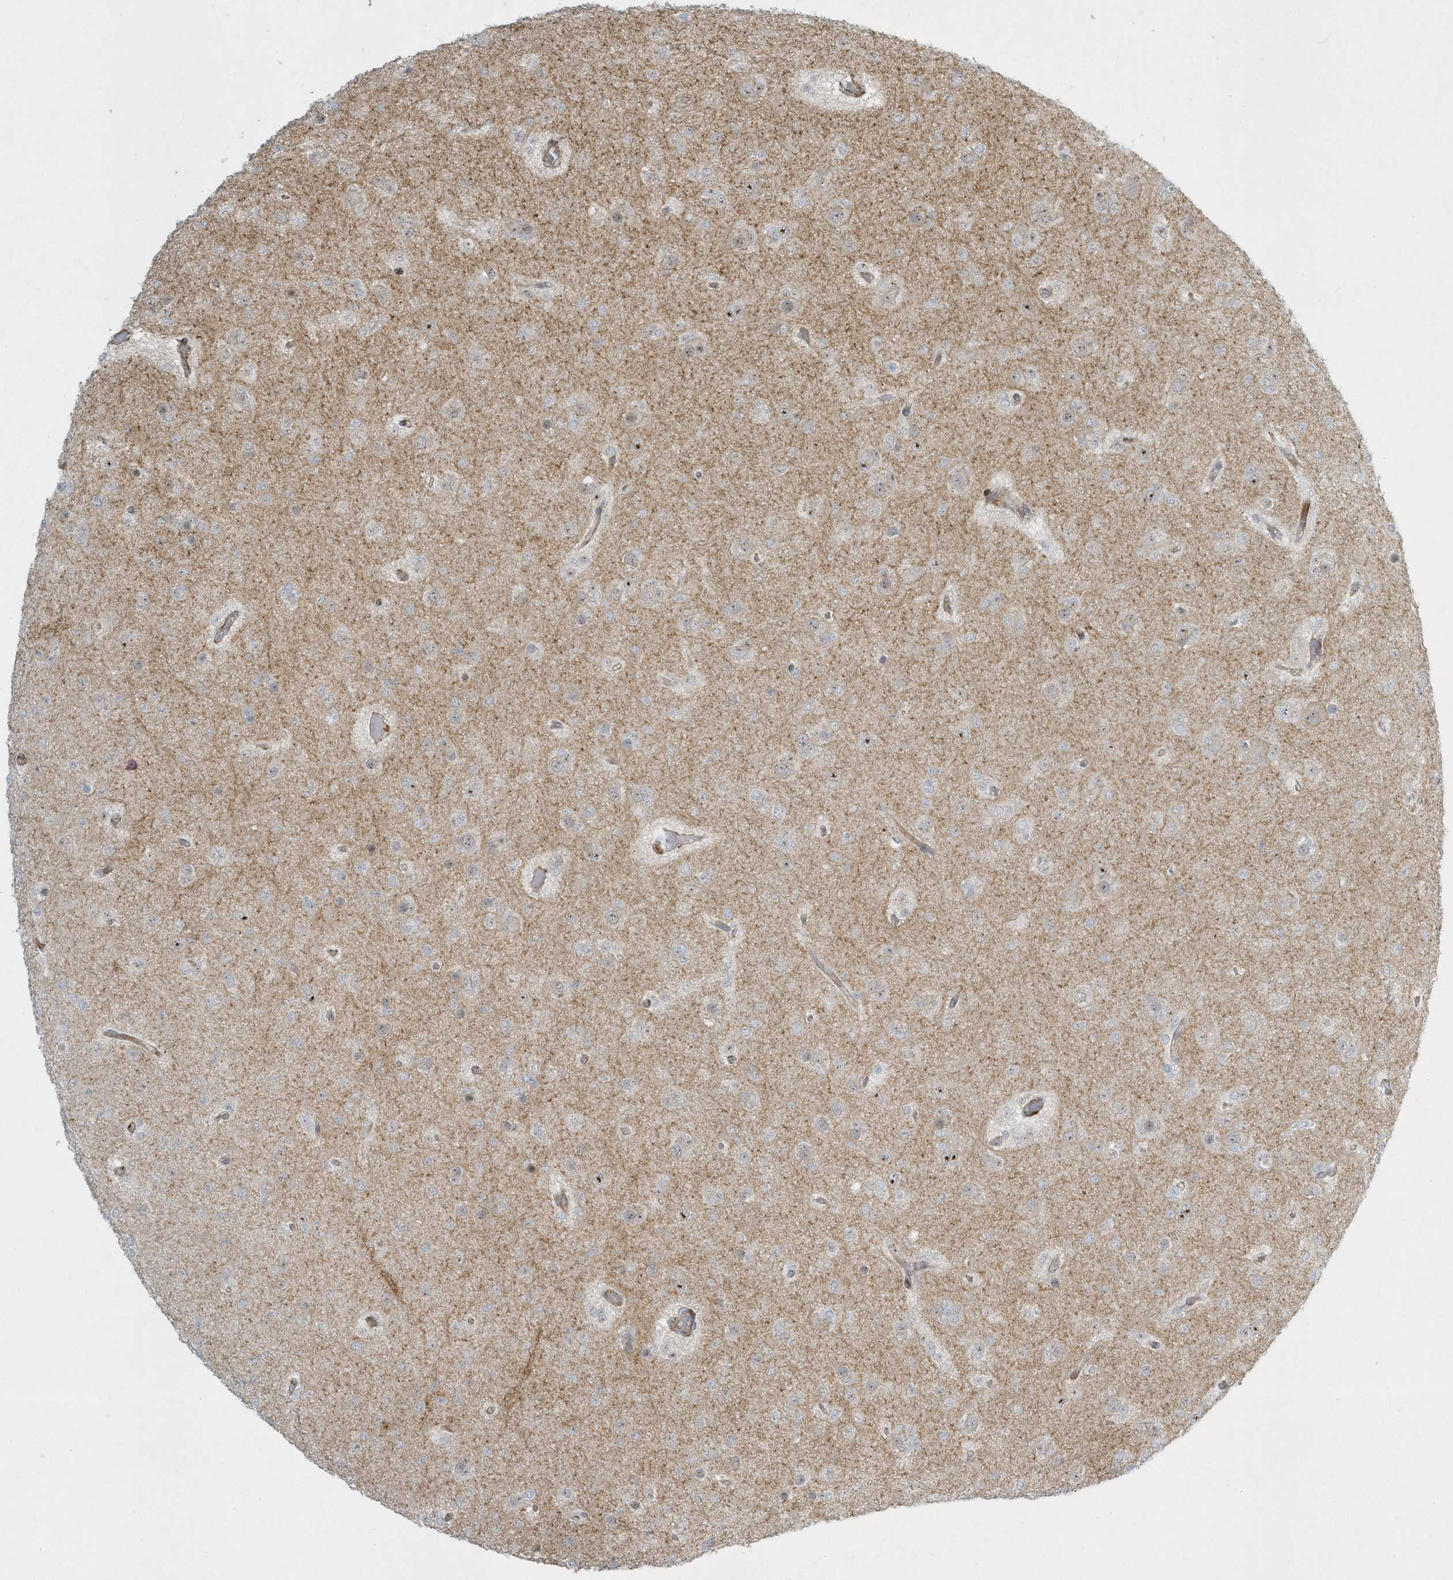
{"staining": {"intensity": "weak", "quantity": "<25%", "location": "cytoplasmic/membranous"}, "tissue": "glioma", "cell_type": "Tumor cells", "image_type": "cancer", "snomed": [{"axis": "morphology", "description": "Glioma, malignant, Low grade"}, {"axis": "topography", "description": "Brain"}], "caption": "This histopathology image is of glioma stained with immunohistochemistry to label a protein in brown with the nuclei are counter-stained blue. There is no staining in tumor cells.", "gene": "MASP2", "patient": {"sex": "female", "age": 22}}